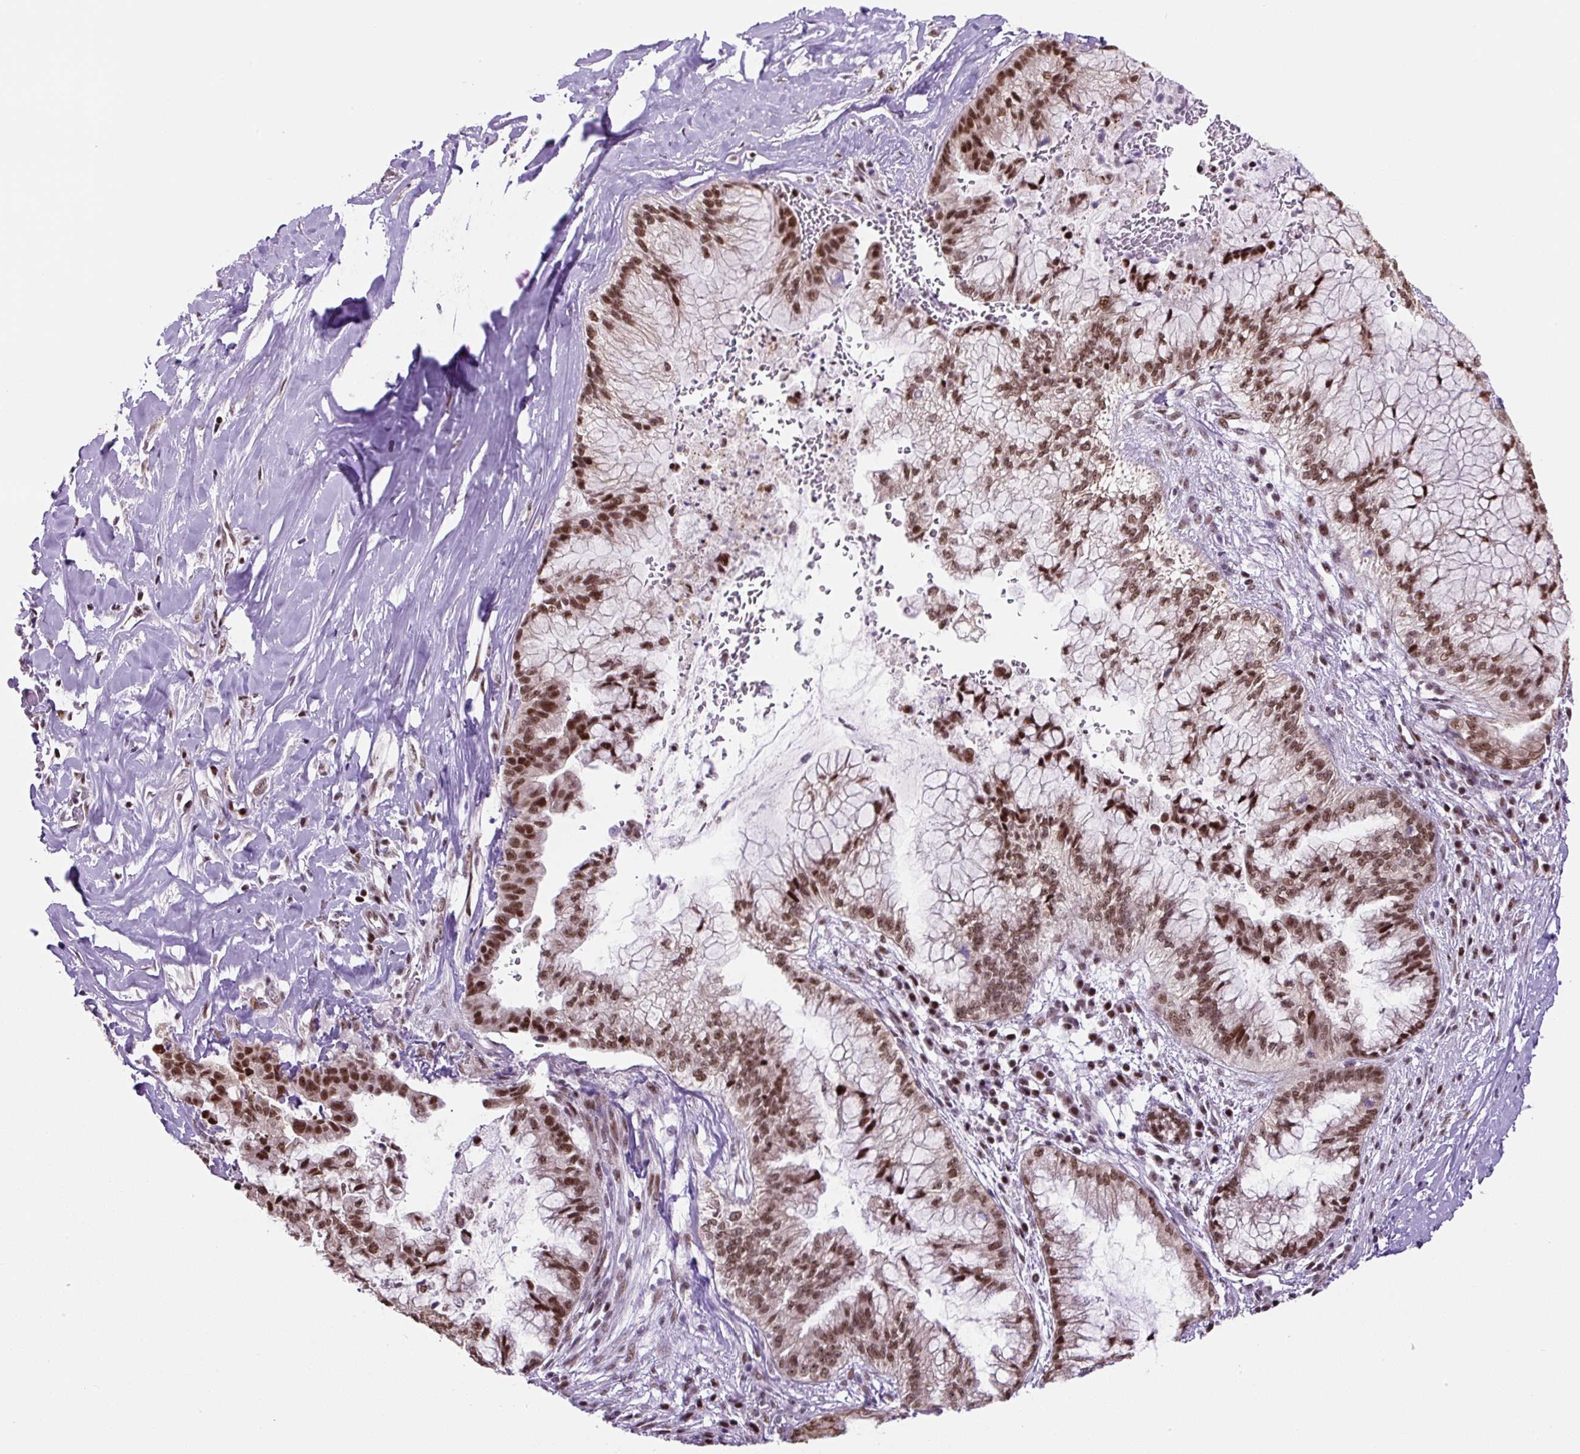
{"staining": {"intensity": "strong", "quantity": ">75%", "location": "nuclear"}, "tissue": "pancreatic cancer", "cell_type": "Tumor cells", "image_type": "cancer", "snomed": [{"axis": "morphology", "description": "Adenocarcinoma, NOS"}, {"axis": "topography", "description": "Pancreas"}], "caption": "Immunohistochemistry (DAB) staining of adenocarcinoma (pancreatic) reveals strong nuclear protein positivity in about >75% of tumor cells.", "gene": "TAF1A", "patient": {"sex": "male", "age": 73}}